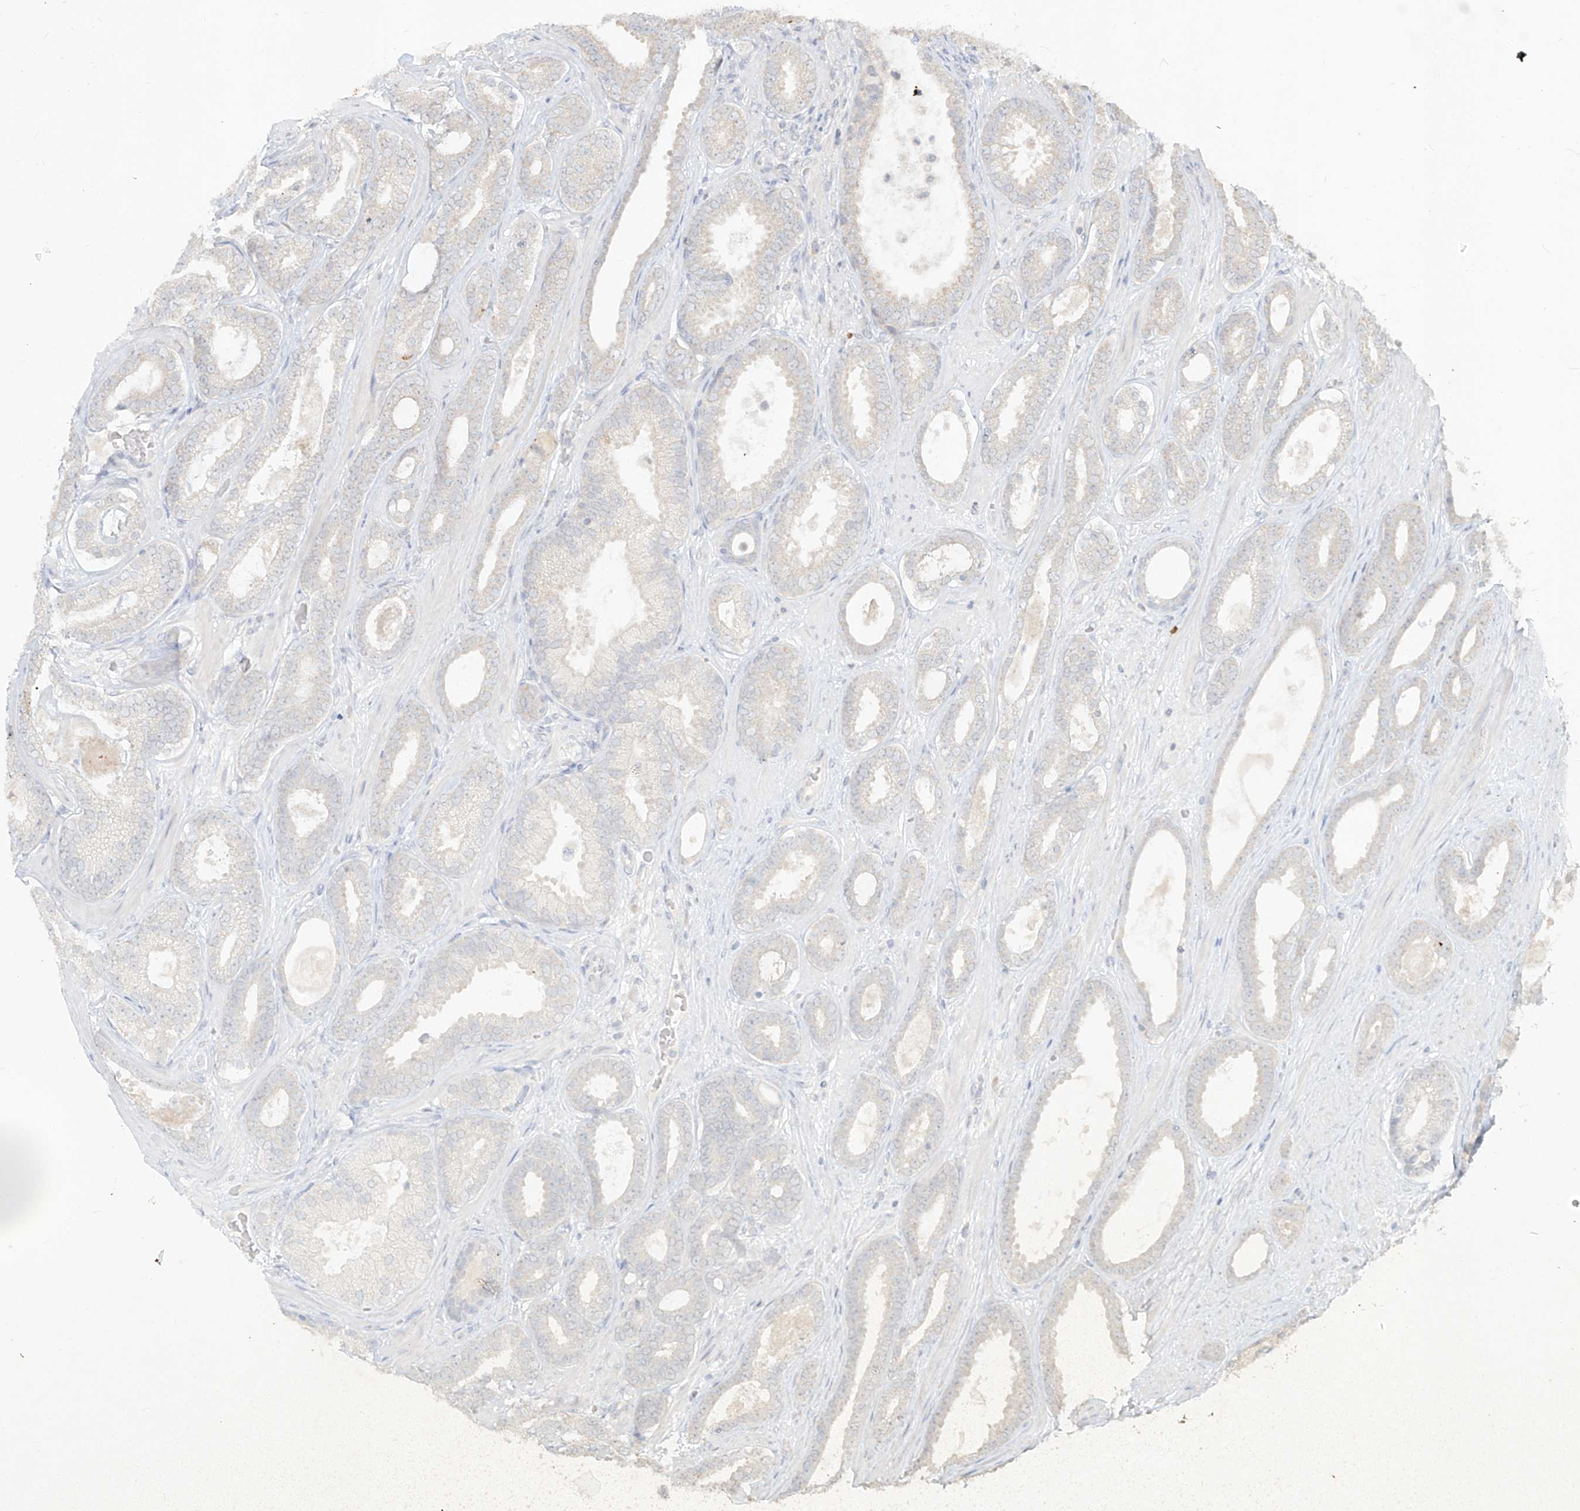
{"staining": {"intensity": "negative", "quantity": "none", "location": "none"}, "tissue": "prostate cancer", "cell_type": "Tumor cells", "image_type": "cancer", "snomed": [{"axis": "morphology", "description": "Adenocarcinoma, High grade"}, {"axis": "topography", "description": "Prostate"}], "caption": "Immunohistochemistry (IHC) image of neoplastic tissue: prostate cancer (high-grade adenocarcinoma) stained with DAB exhibits no significant protein positivity in tumor cells. Brightfield microscopy of IHC stained with DAB (brown) and hematoxylin (blue), captured at high magnification.", "gene": "UBE2K", "patient": {"sex": "male", "age": 60}}